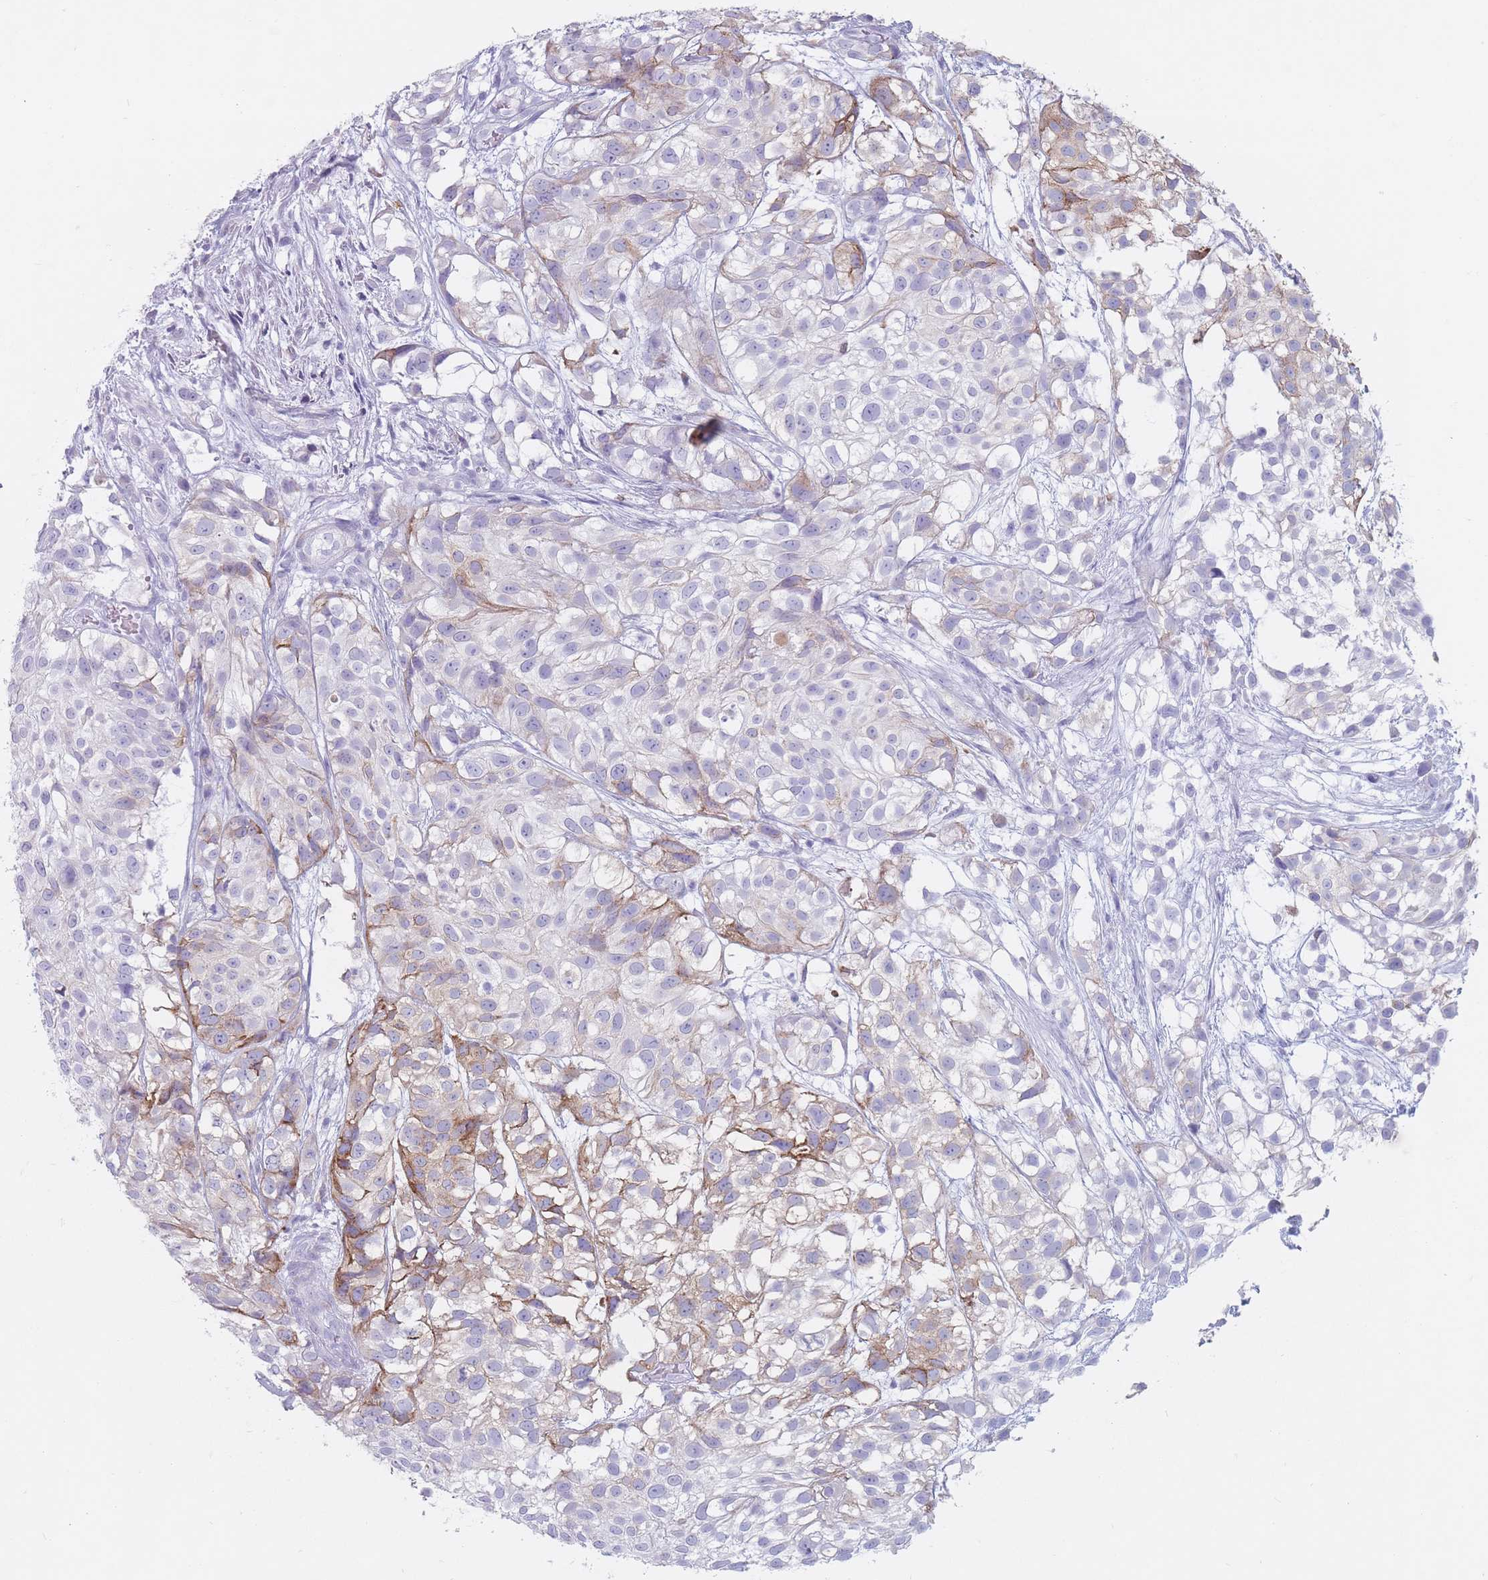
{"staining": {"intensity": "moderate", "quantity": "25%-75%", "location": "cytoplasmic/membranous"}, "tissue": "urothelial cancer", "cell_type": "Tumor cells", "image_type": "cancer", "snomed": [{"axis": "morphology", "description": "Urothelial carcinoma, High grade"}, {"axis": "topography", "description": "Urinary bladder"}], "caption": "A photomicrograph of urothelial carcinoma (high-grade) stained for a protein displays moderate cytoplasmic/membranous brown staining in tumor cells. Nuclei are stained in blue.", "gene": "ST3GAL5", "patient": {"sex": "male", "age": 56}}